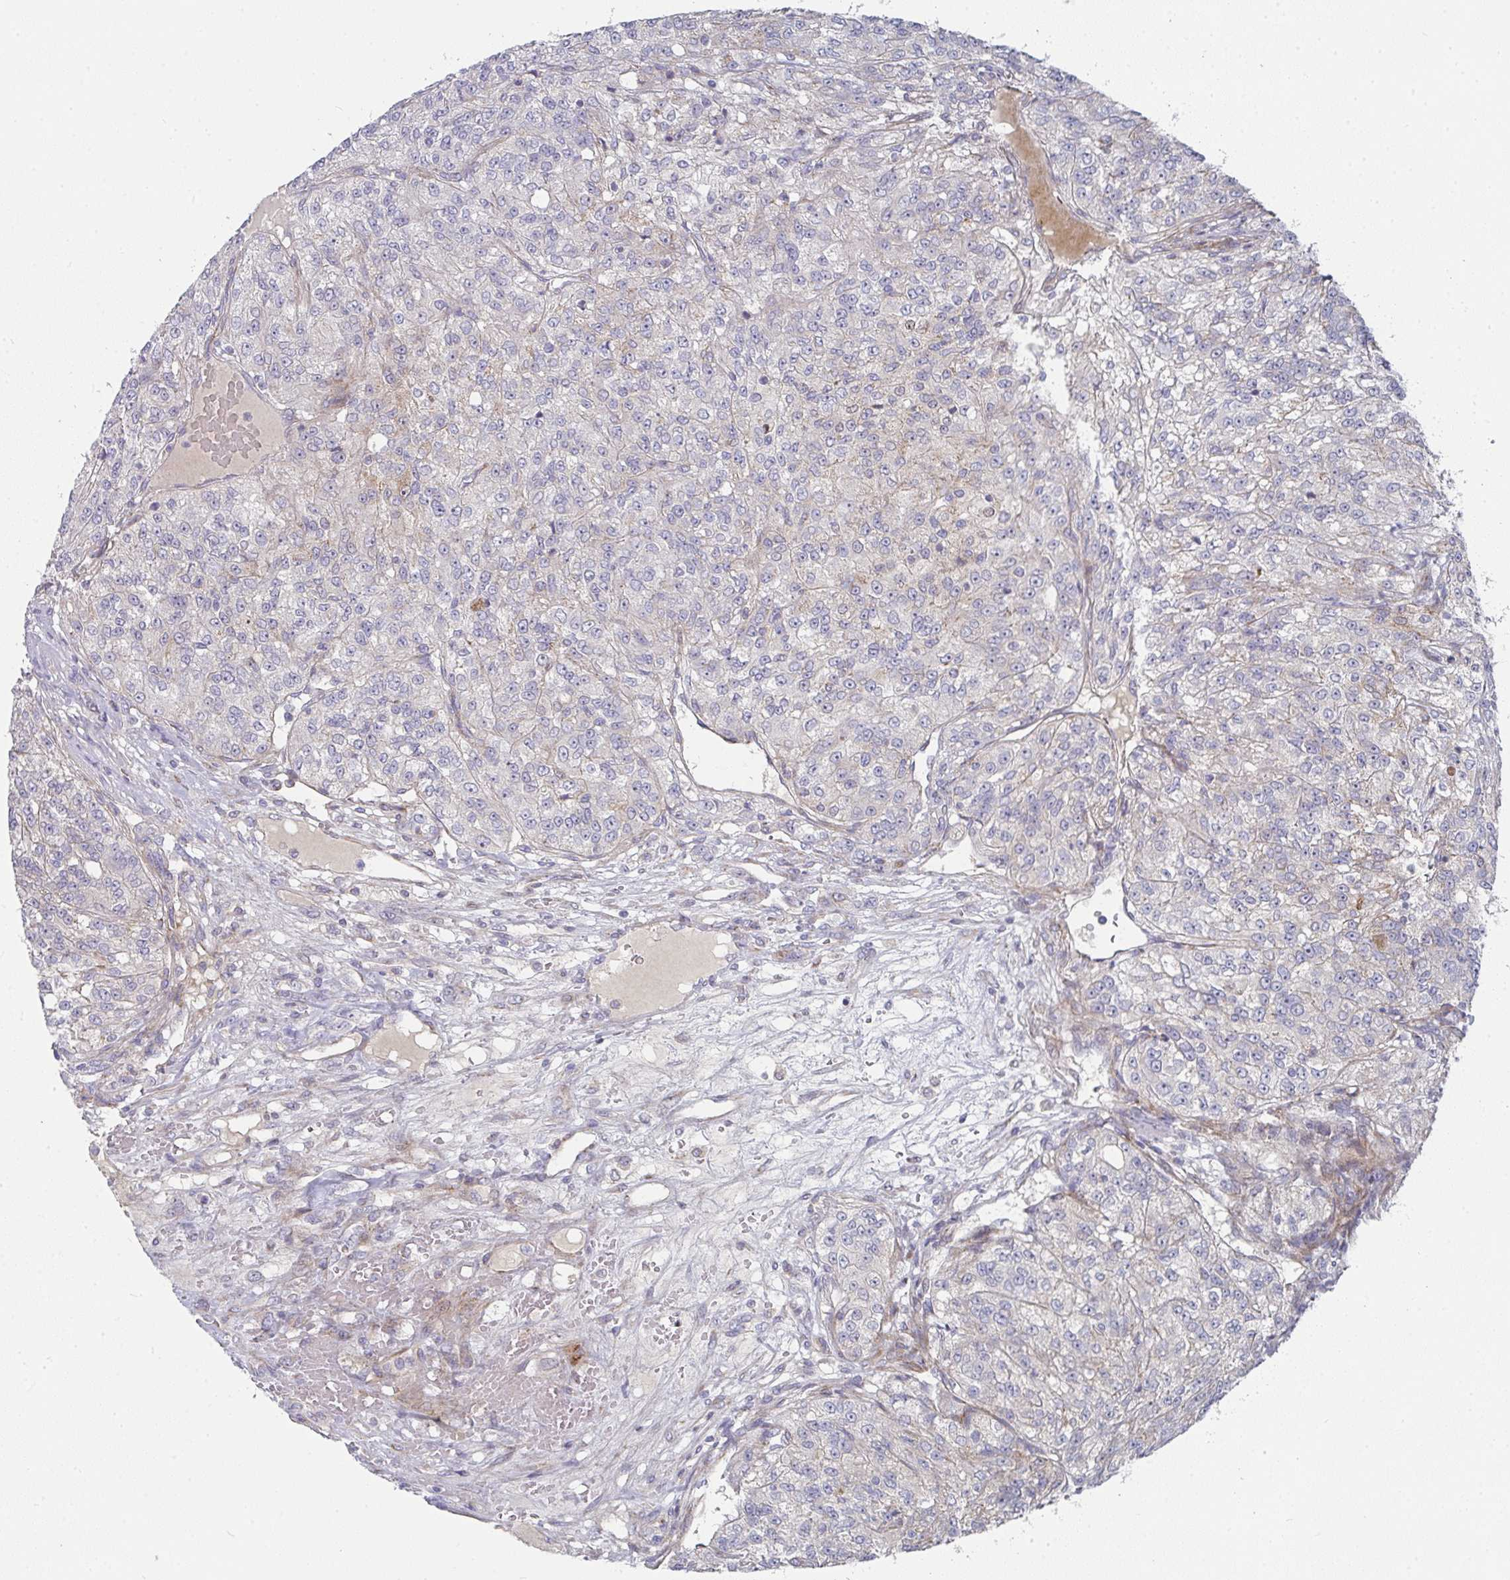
{"staining": {"intensity": "weak", "quantity": "<25%", "location": "nuclear"}, "tissue": "renal cancer", "cell_type": "Tumor cells", "image_type": "cancer", "snomed": [{"axis": "morphology", "description": "Adenocarcinoma, NOS"}, {"axis": "topography", "description": "Kidney"}], "caption": "Renal adenocarcinoma stained for a protein using IHC shows no staining tumor cells.", "gene": "RHEBL1", "patient": {"sex": "female", "age": 63}}